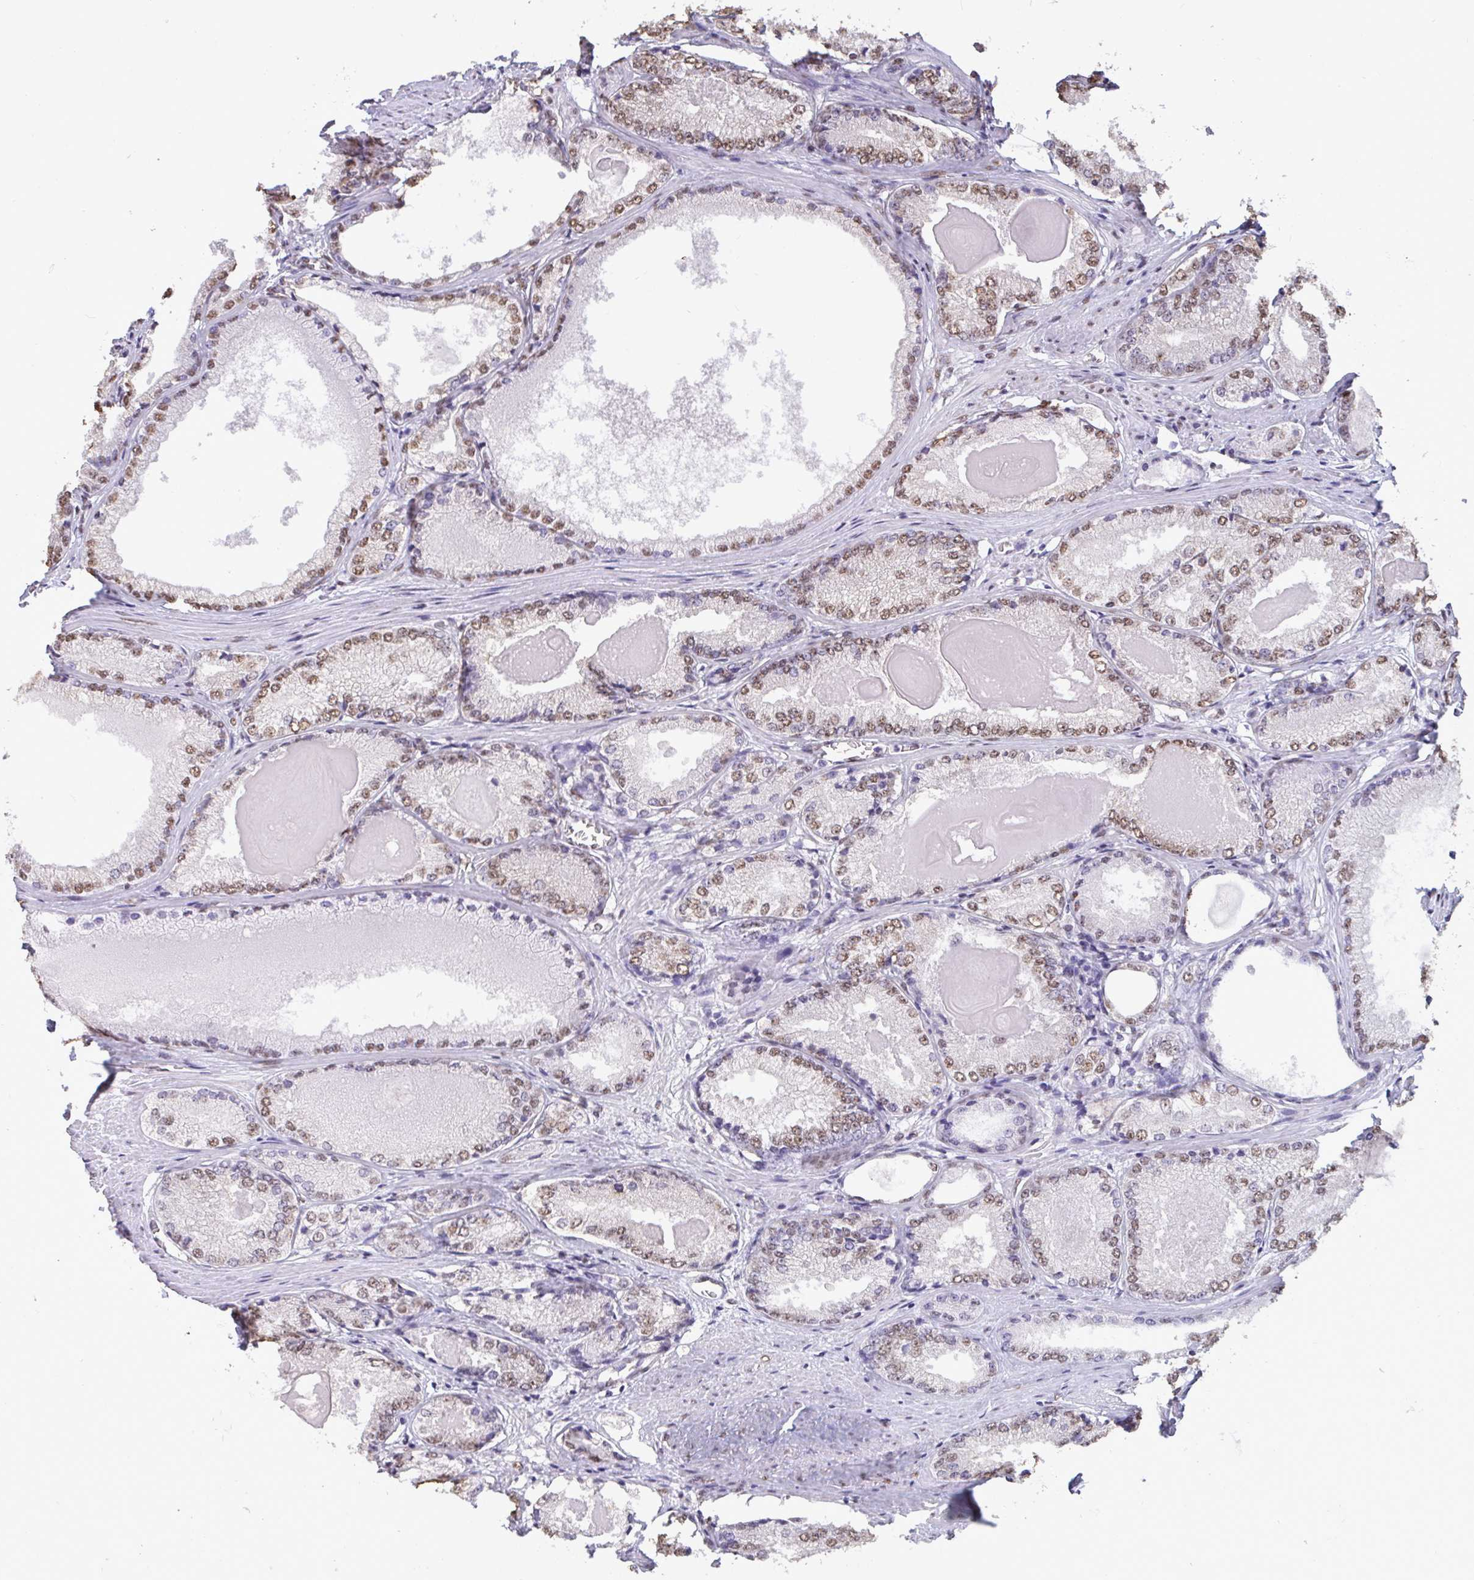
{"staining": {"intensity": "moderate", "quantity": ">75%", "location": "nuclear"}, "tissue": "prostate cancer", "cell_type": "Tumor cells", "image_type": "cancer", "snomed": [{"axis": "morphology", "description": "Adenocarcinoma, NOS"}, {"axis": "morphology", "description": "Adenocarcinoma, Low grade"}, {"axis": "topography", "description": "Prostate"}], "caption": "There is medium levels of moderate nuclear staining in tumor cells of adenocarcinoma (prostate), as demonstrated by immunohistochemical staining (brown color).", "gene": "SEMA6B", "patient": {"sex": "male", "age": 68}}